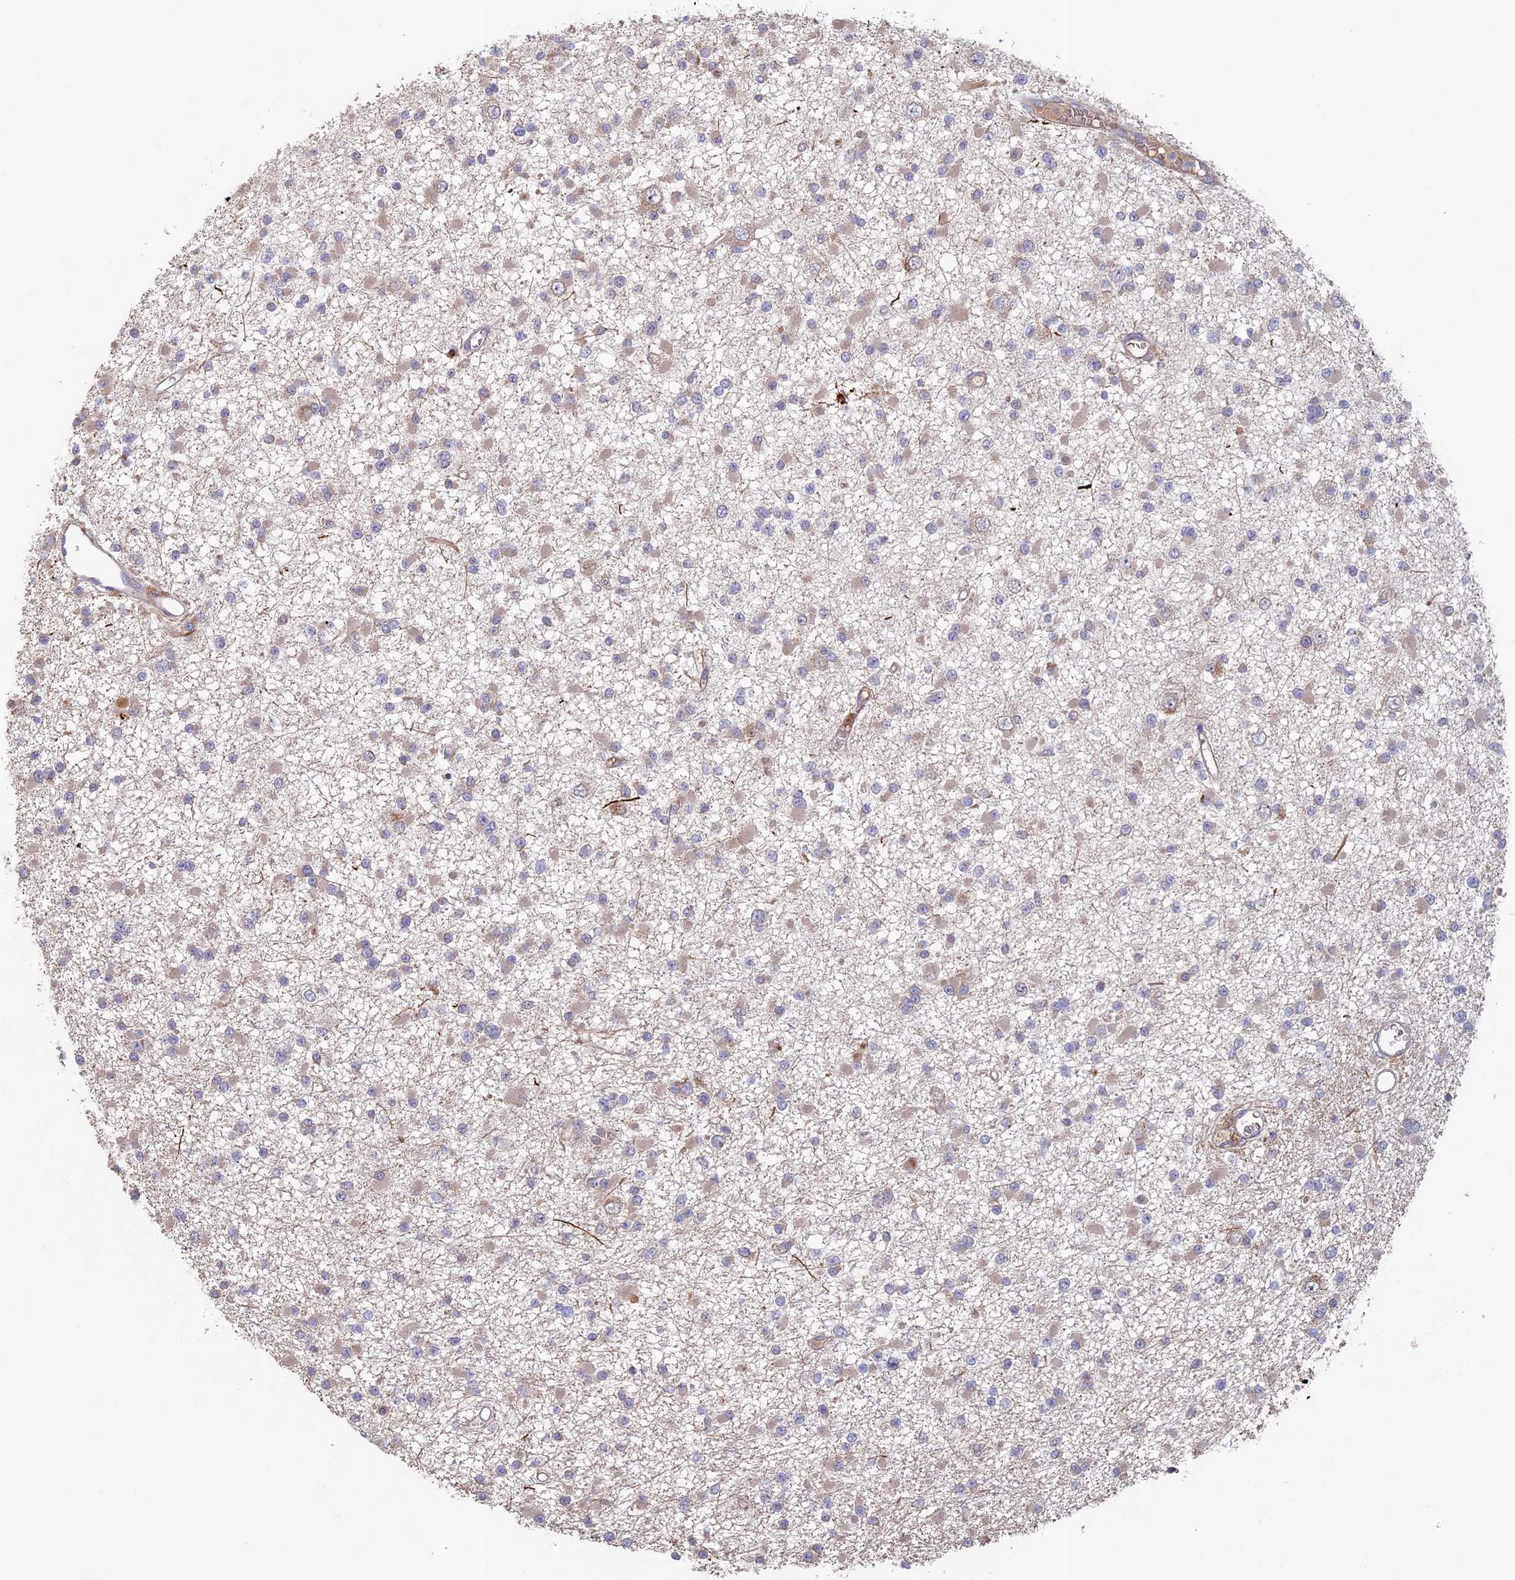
{"staining": {"intensity": "negative", "quantity": "none", "location": "none"}, "tissue": "glioma", "cell_type": "Tumor cells", "image_type": "cancer", "snomed": [{"axis": "morphology", "description": "Glioma, malignant, Low grade"}, {"axis": "topography", "description": "Brain"}], "caption": "This is an IHC histopathology image of low-grade glioma (malignant). There is no expression in tumor cells.", "gene": "RCCD1", "patient": {"sex": "female", "age": 22}}